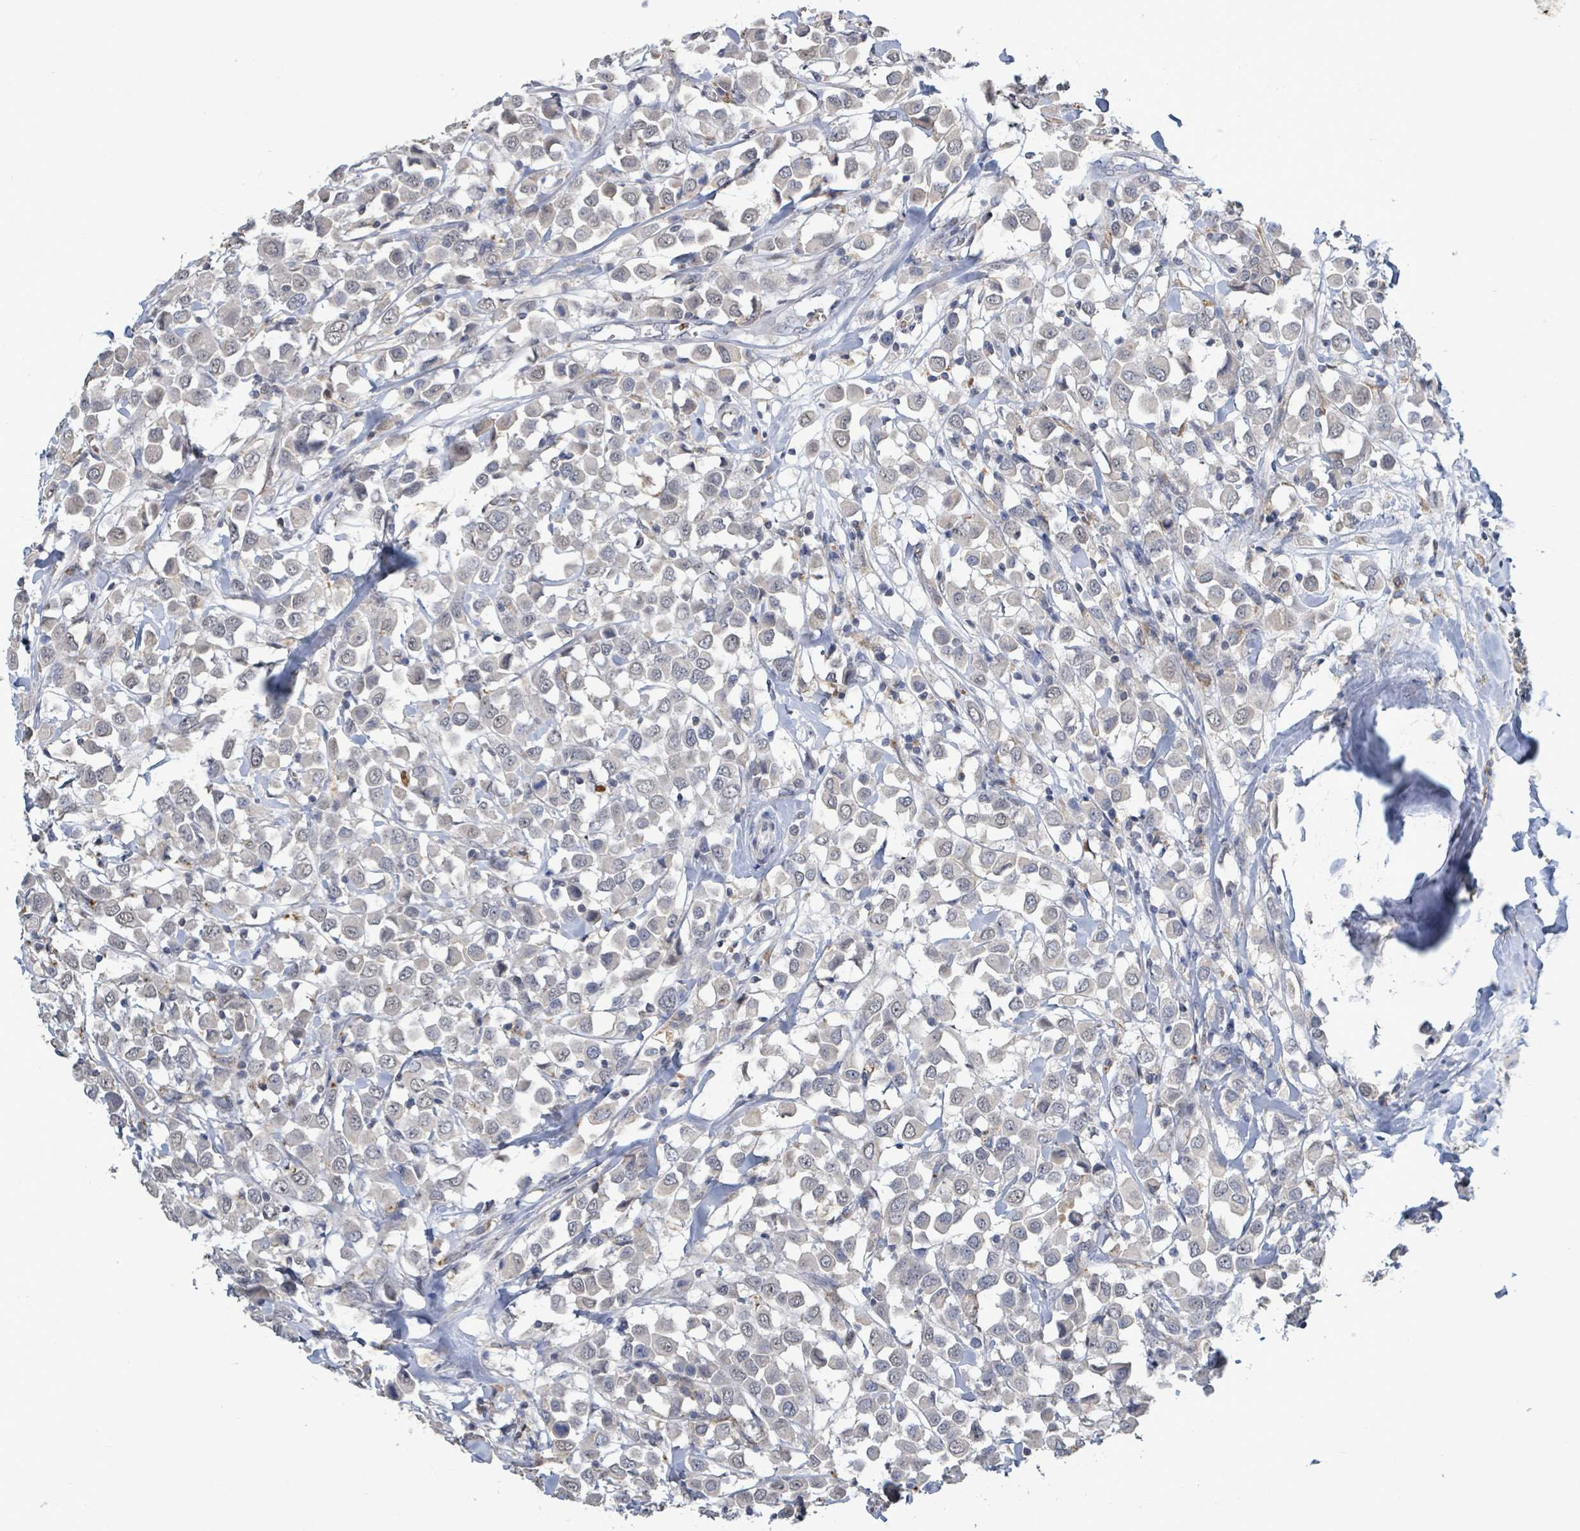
{"staining": {"intensity": "weak", "quantity": "<25%", "location": "nuclear"}, "tissue": "breast cancer", "cell_type": "Tumor cells", "image_type": "cancer", "snomed": [{"axis": "morphology", "description": "Duct carcinoma"}, {"axis": "topography", "description": "Breast"}], "caption": "Tumor cells show no significant positivity in breast cancer (intraductal carcinoma).", "gene": "SEBOX", "patient": {"sex": "female", "age": 61}}